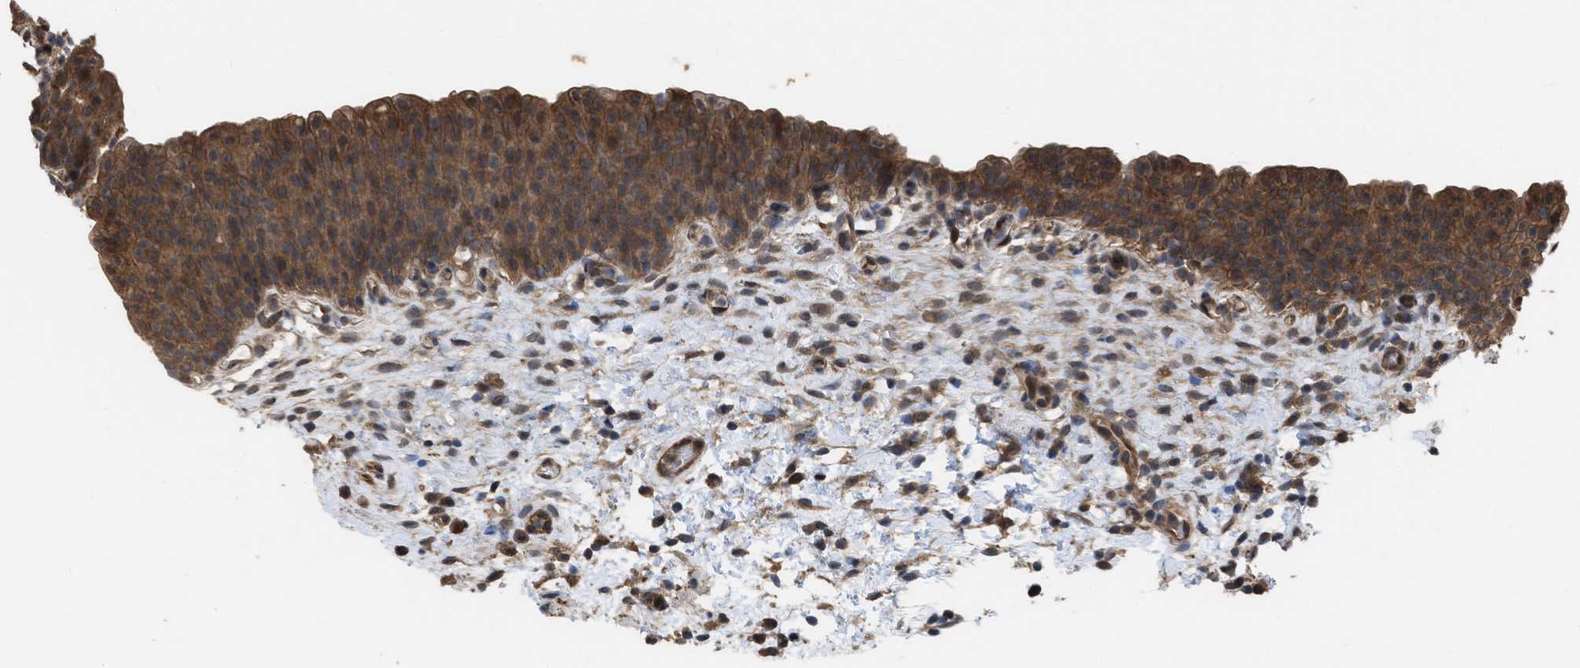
{"staining": {"intensity": "moderate", "quantity": ">75%", "location": "cytoplasmic/membranous,nuclear"}, "tissue": "urinary bladder", "cell_type": "Urothelial cells", "image_type": "normal", "snomed": [{"axis": "morphology", "description": "Normal tissue, NOS"}, {"axis": "topography", "description": "Urinary bladder"}], "caption": "DAB (3,3'-diaminobenzidine) immunohistochemical staining of unremarkable urinary bladder demonstrates moderate cytoplasmic/membranous,nuclear protein staining in approximately >75% of urothelial cells.", "gene": "YWHAG", "patient": {"sex": "male", "age": 37}}